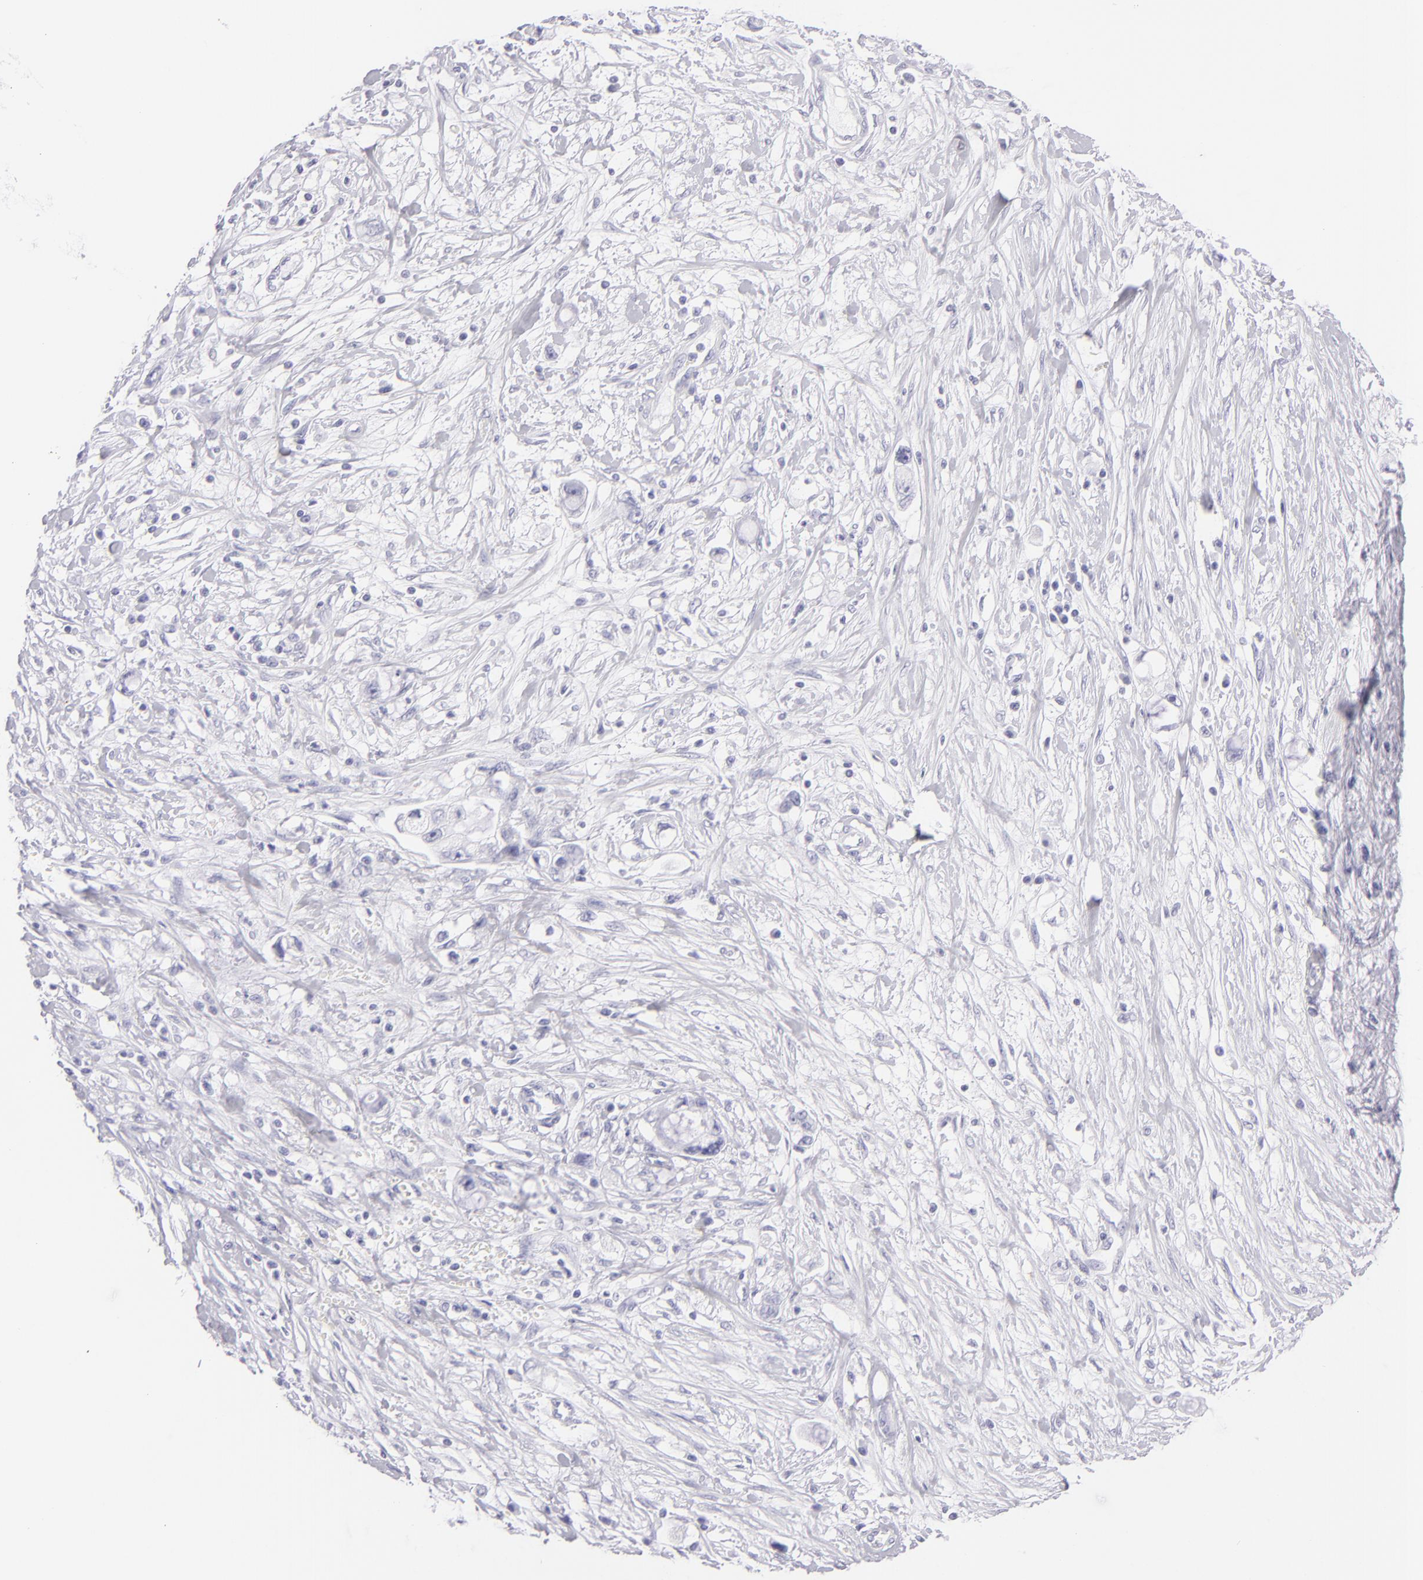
{"staining": {"intensity": "negative", "quantity": "none", "location": "none"}, "tissue": "pancreatic cancer", "cell_type": "Tumor cells", "image_type": "cancer", "snomed": [{"axis": "morphology", "description": "Adenocarcinoma, NOS"}, {"axis": "topography", "description": "Pancreas"}, {"axis": "topography", "description": "Stomach, upper"}], "caption": "A micrograph of human adenocarcinoma (pancreatic) is negative for staining in tumor cells.", "gene": "PVALB", "patient": {"sex": "male", "age": 77}}